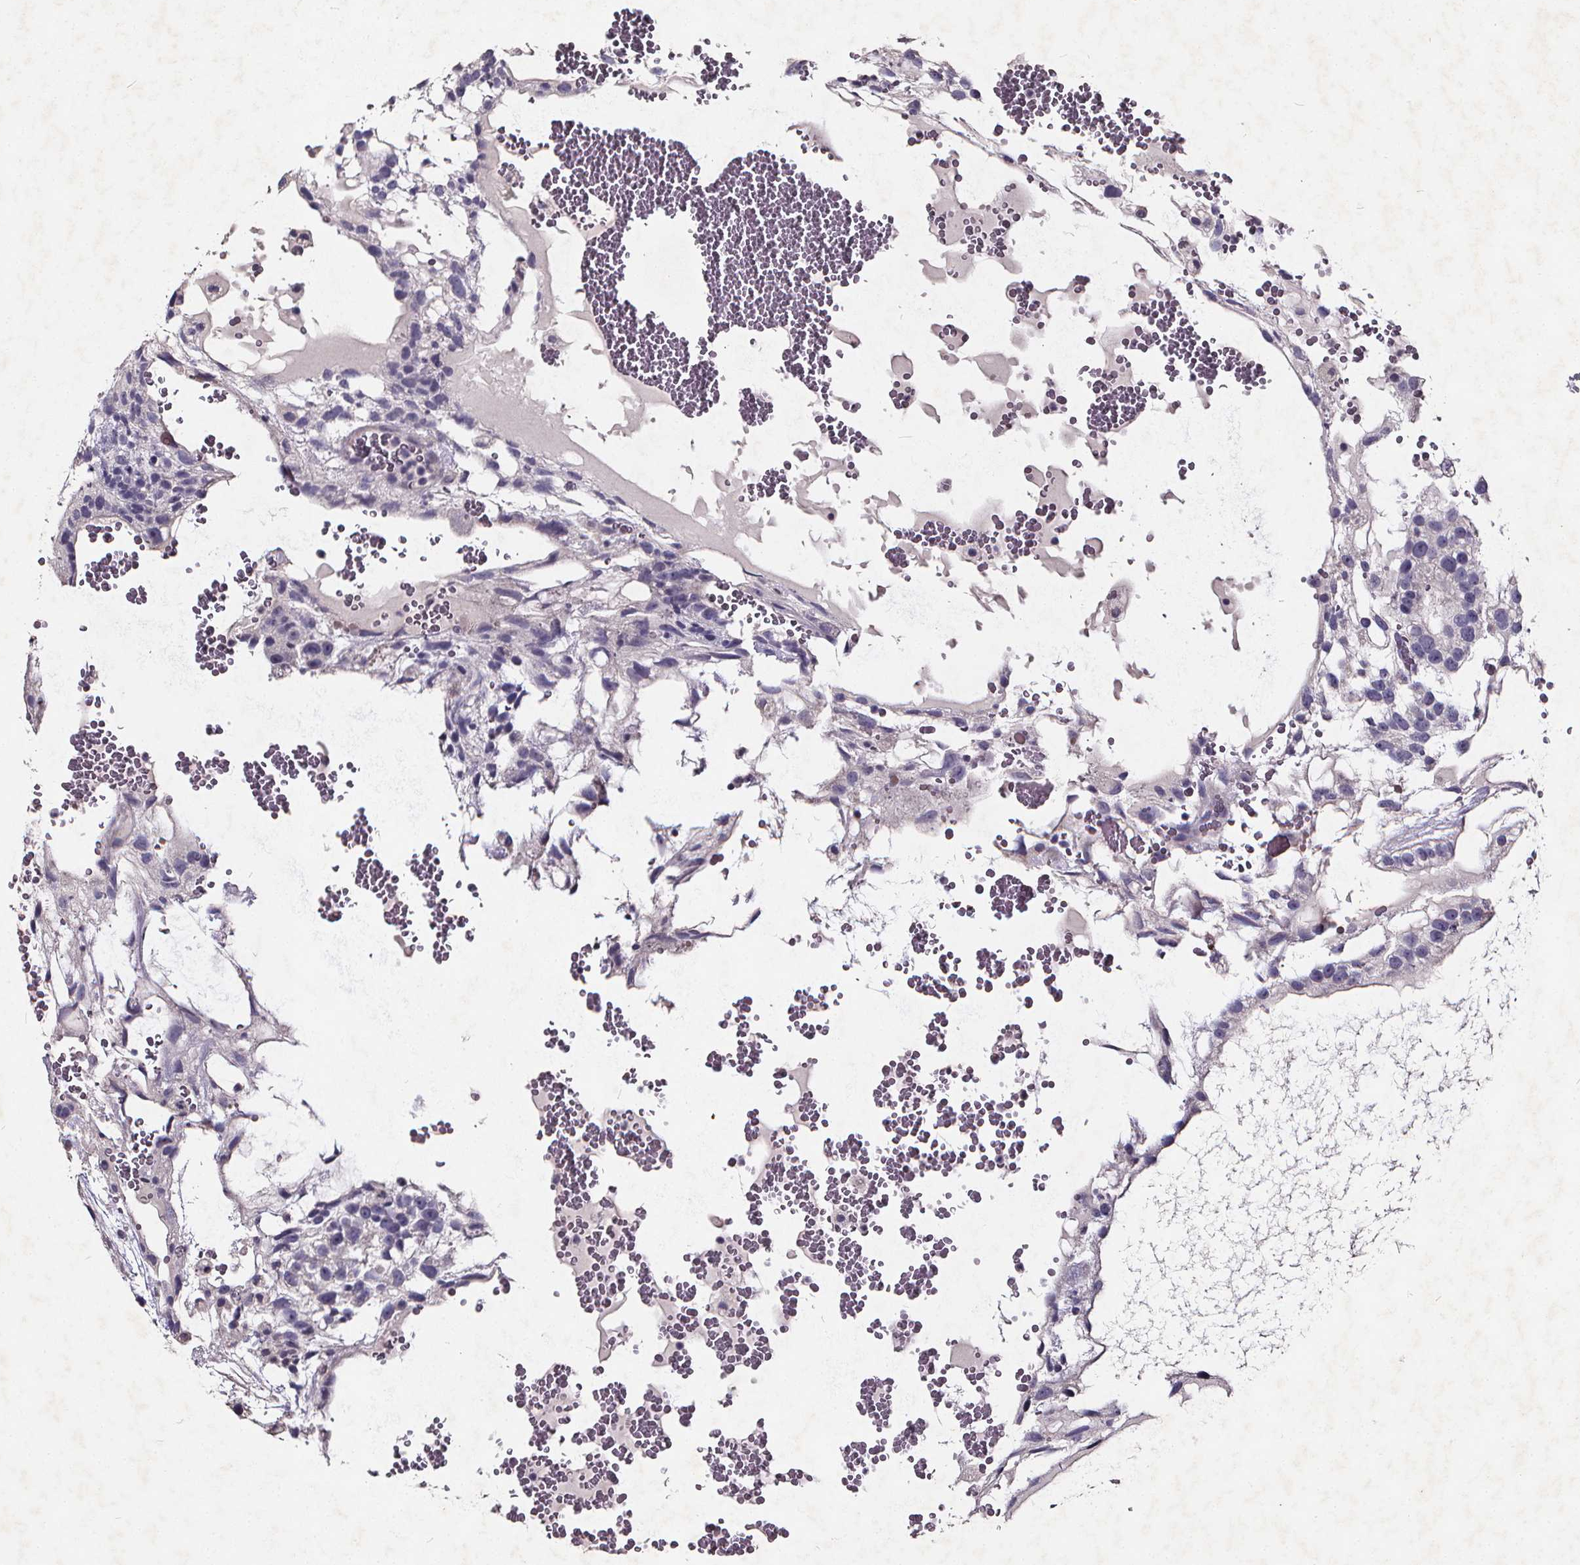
{"staining": {"intensity": "negative", "quantity": "none", "location": "none"}, "tissue": "testis cancer", "cell_type": "Tumor cells", "image_type": "cancer", "snomed": [{"axis": "morphology", "description": "Normal tissue, NOS"}, {"axis": "morphology", "description": "Carcinoma, Embryonal, NOS"}, {"axis": "topography", "description": "Testis"}], "caption": "A micrograph of testis cancer (embryonal carcinoma) stained for a protein displays no brown staining in tumor cells. (Stains: DAB immunohistochemistry with hematoxylin counter stain, Microscopy: brightfield microscopy at high magnification).", "gene": "TSPAN14", "patient": {"sex": "male", "age": 32}}